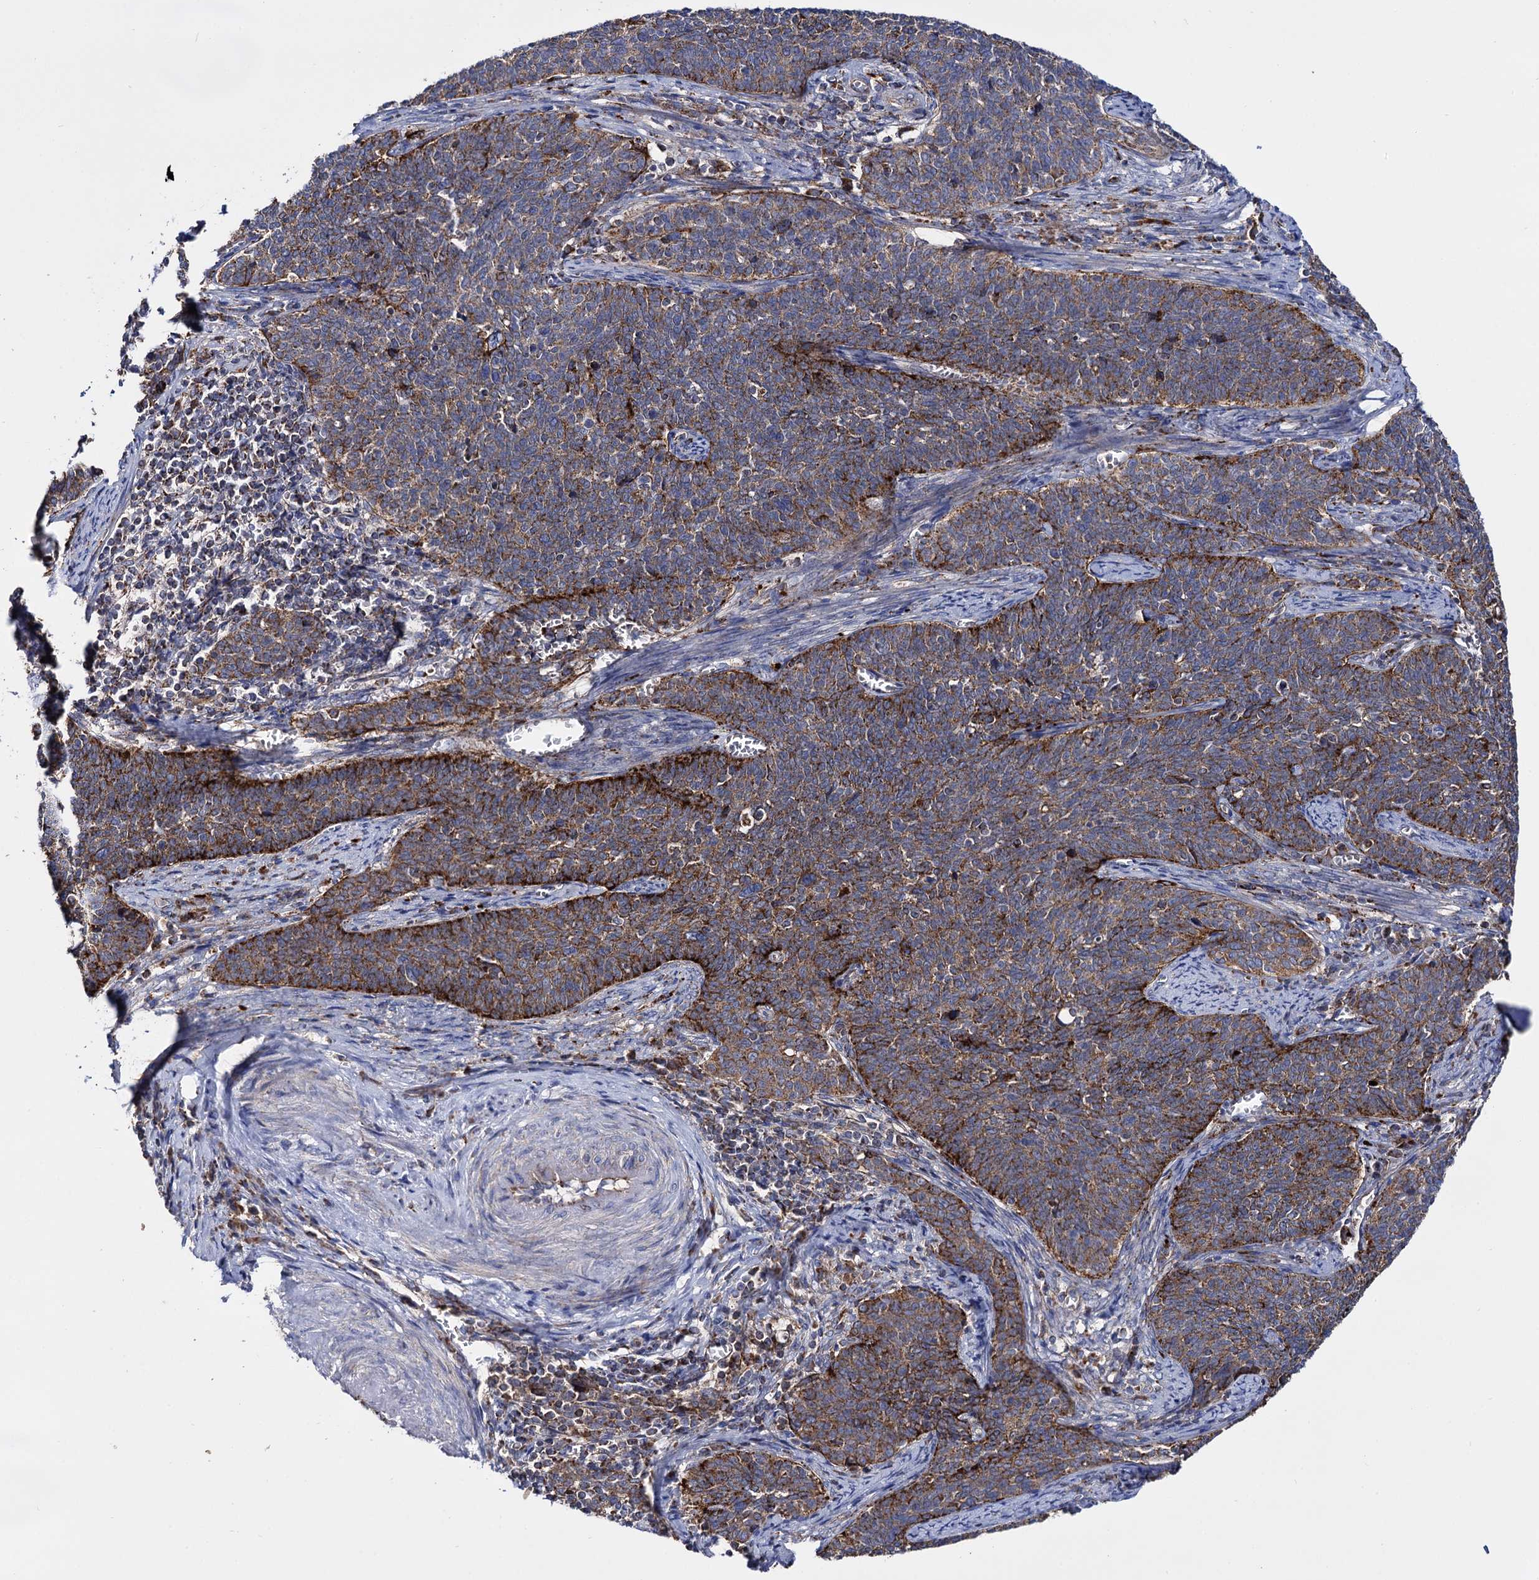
{"staining": {"intensity": "strong", "quantity": ">75%", "location": "cytoplasmic/membranous"}, "tissue": "cervical cancer", "cell_type": "Tumor cells", "image_type": "cancer", "snomed": [{"axis": "morphology", "description": "Squamous cell carcinoma, NOS"}, {"axis": "topography", "description": "Cervix"}], "caption": "This is an image of IHC staining of cervical cancer, which shows strong expression in the cytoplasmic/membranous of tumor cells.", "gene": "IQCH", "patient": {"sex": "female", "age": 39}}